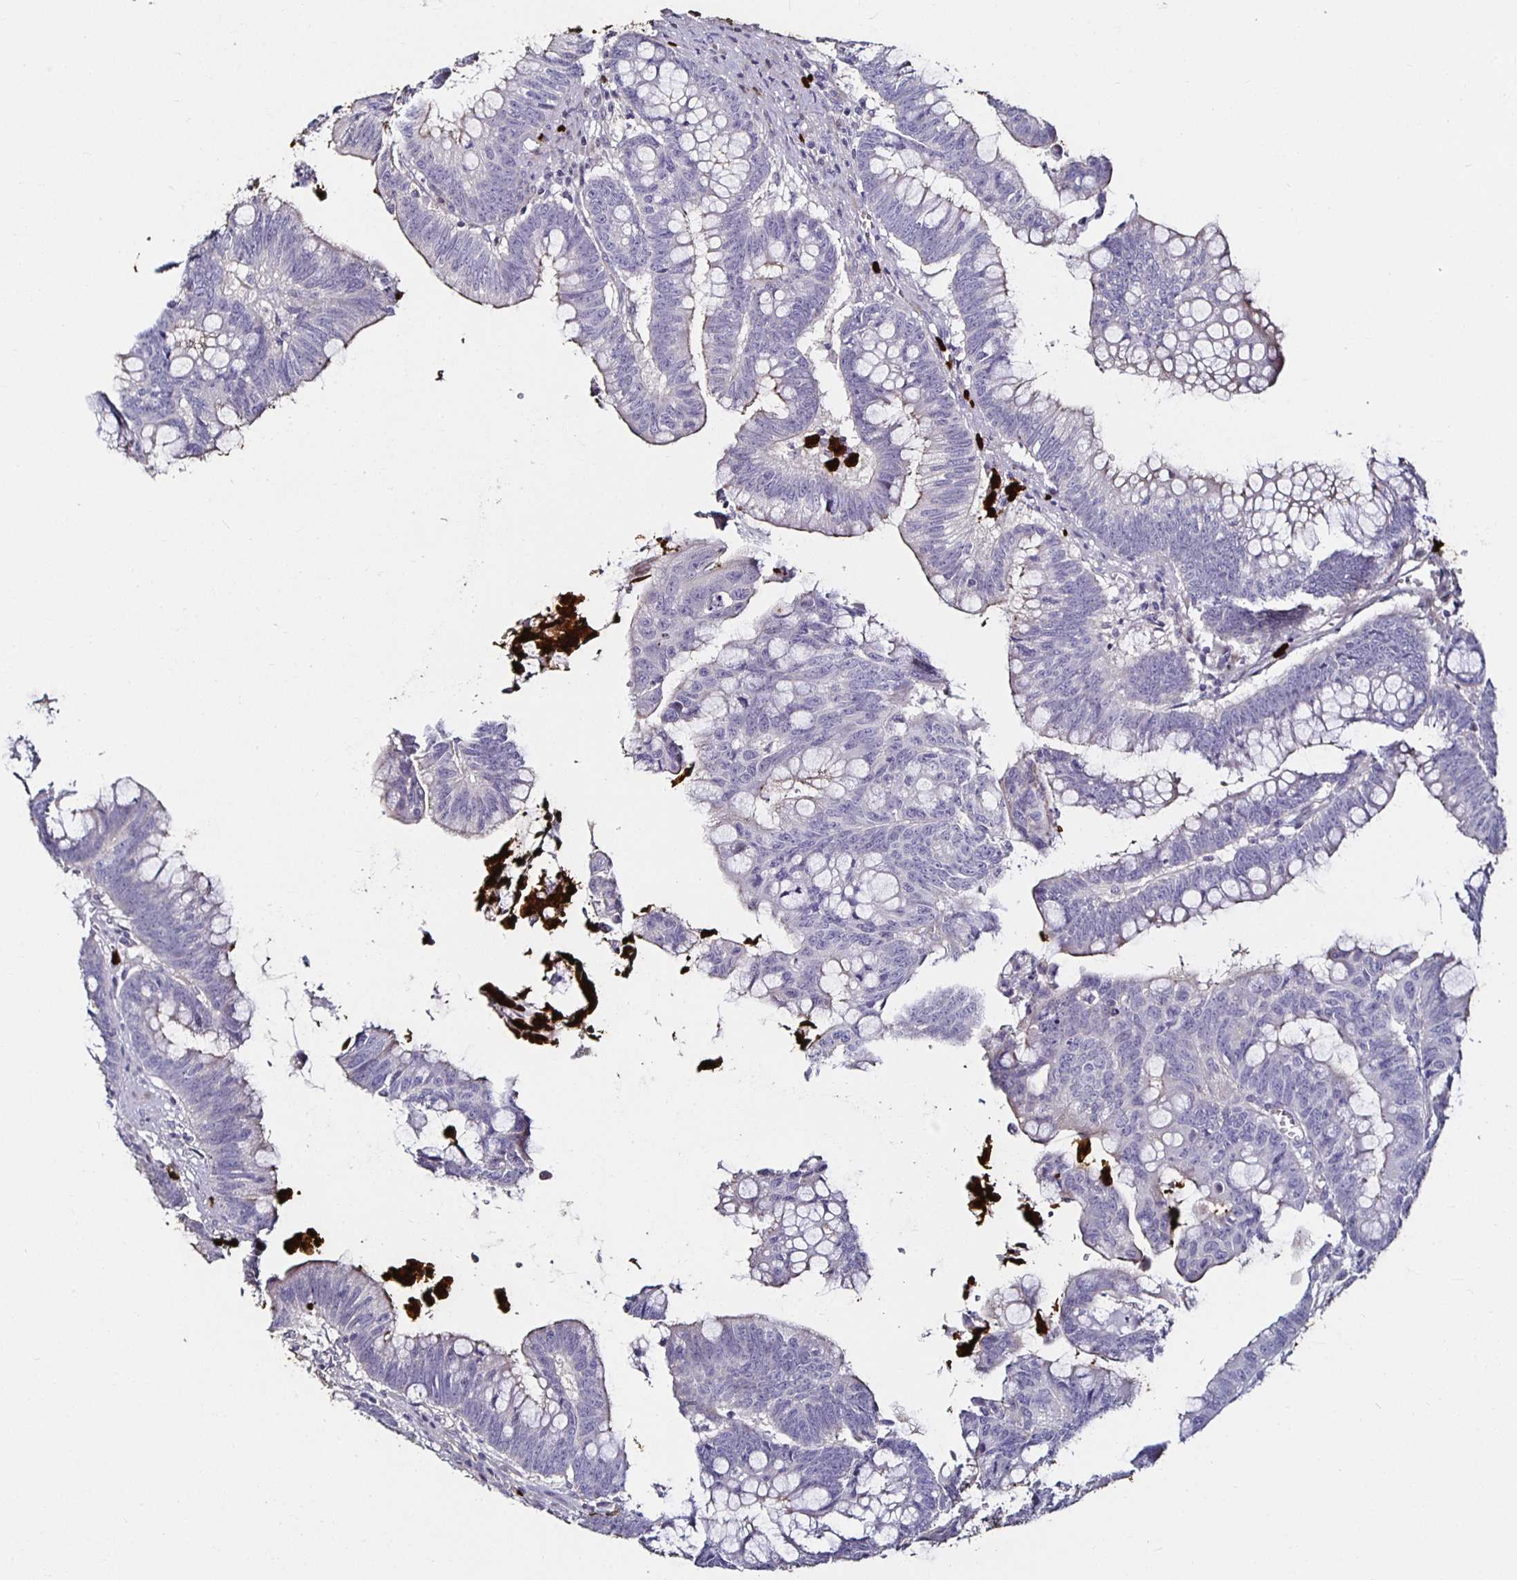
{"staining": {"intensity": "negative", "quantity": "none", "location": "none"}, "tissue": "colorectal cancer", "cell_type": "Tumor cells", "image_type": "cancer", "snomed": [{"axis": "morphology", "description": "Adenocarcinoma, NOS"}, {"axis": "topography", "description": "Colon"}], "caption": "Tumor cells show no significant protein expression in adenocarcinoma (colorectal). (DAB (3,3'-diaminobenzidine) immunohistochemistry (IHC), high magnification).", "gene": "TLR4", "patient": {"sex": "male", "age": 62}}